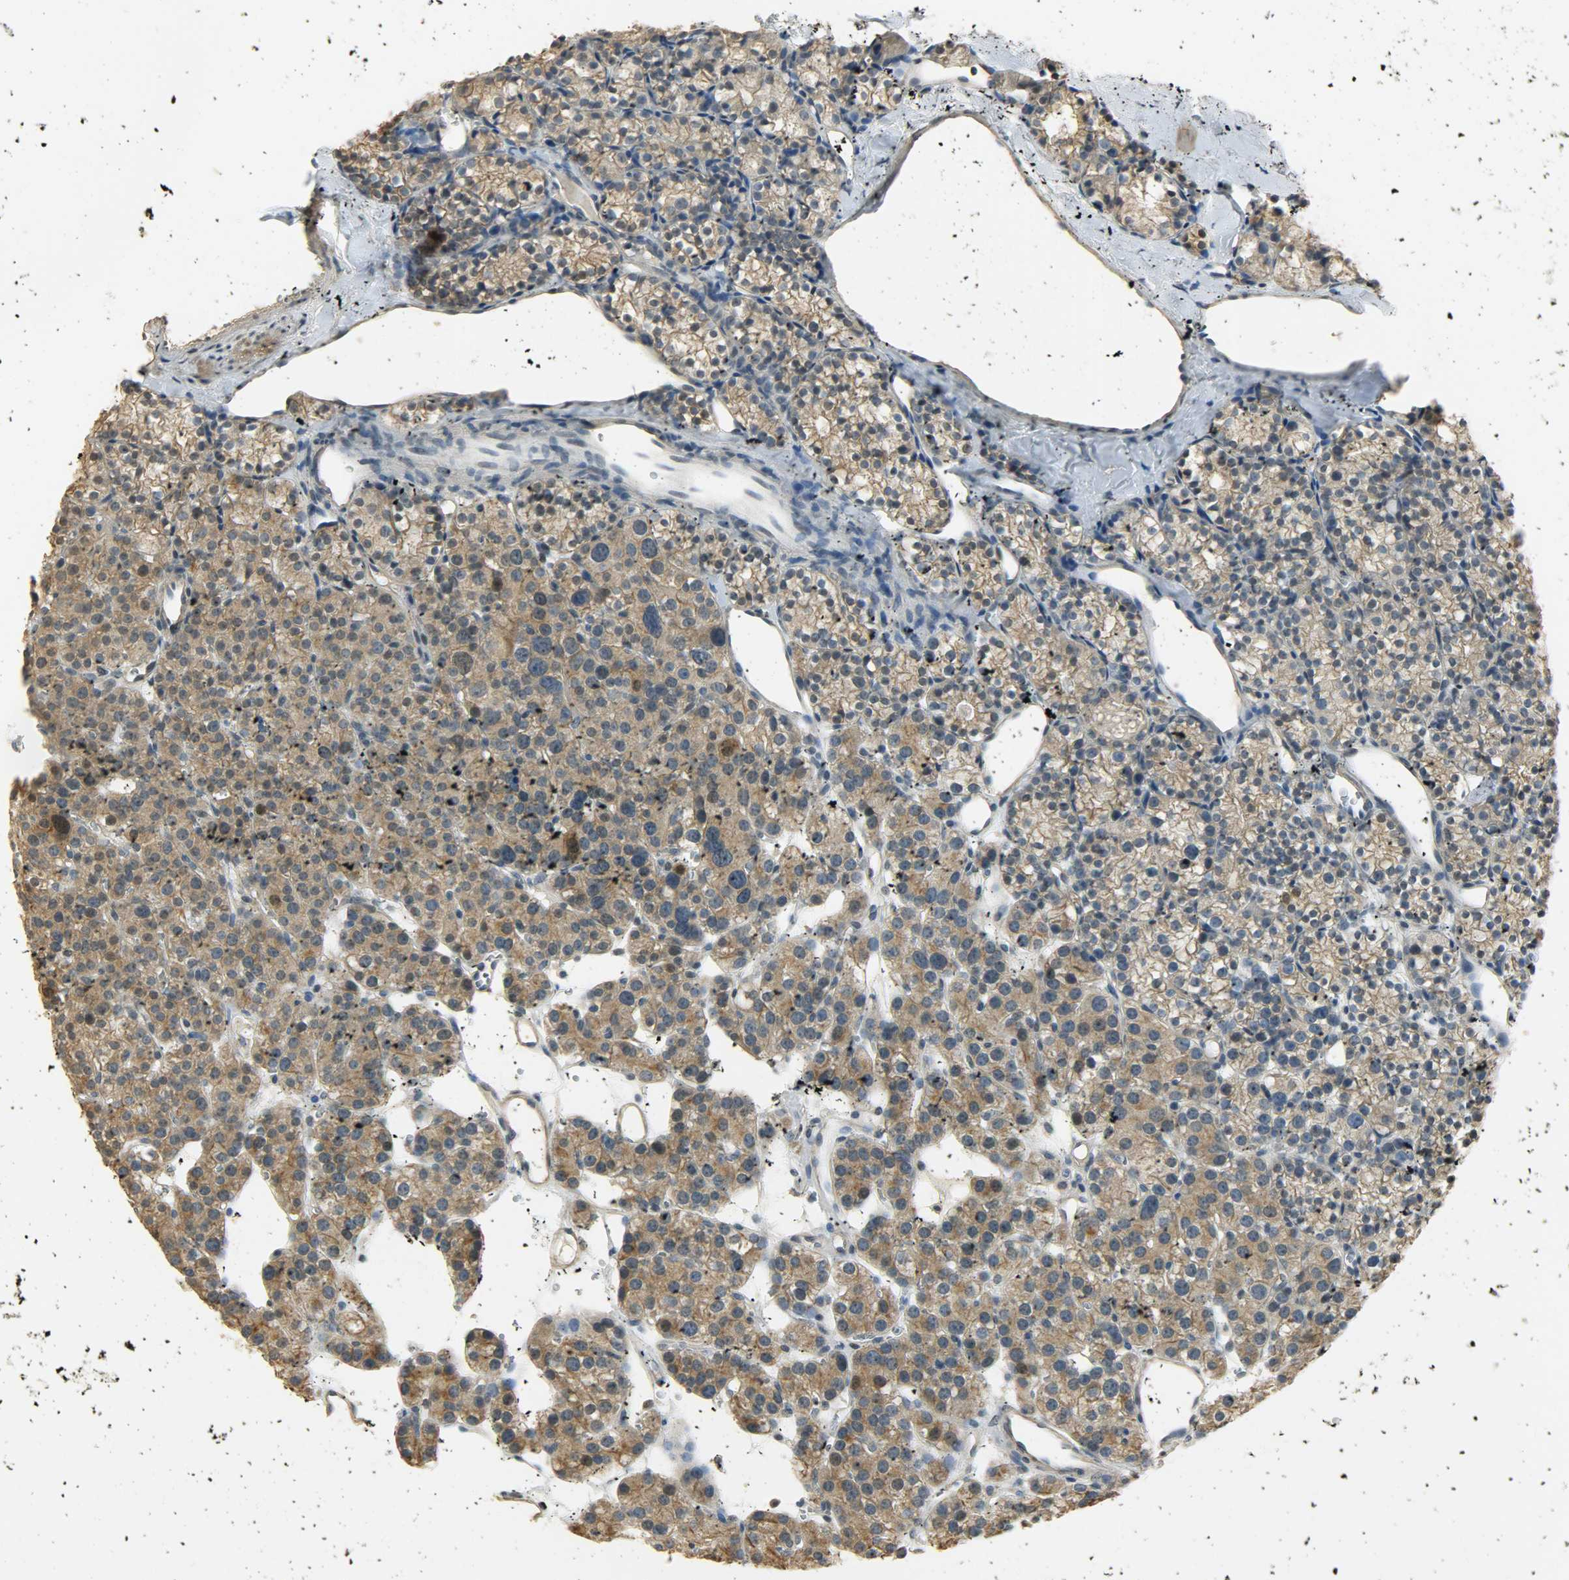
{"staining": {"intensity": "strong", "quantity": ">75%", "location": "cytoplasmic/membranous"}, "tissue": "parathyroid gland", "cell_type": "Glandular cells", "image_type": "normal", "snomed": [{"axis": "morphology", "description": "Normal tissue, NOS"}, {"axis": "topography", "description": "Parathyroid gland"}], "caption": "Approximately >75% of glandular cells in benign human parathyroid gland exhibit strong cytoplasmic/membranous protein expression as visualized by brown immunohistochemical staining.", "gene": "USP13", "patient": {"sex": "female", "age": 64}}